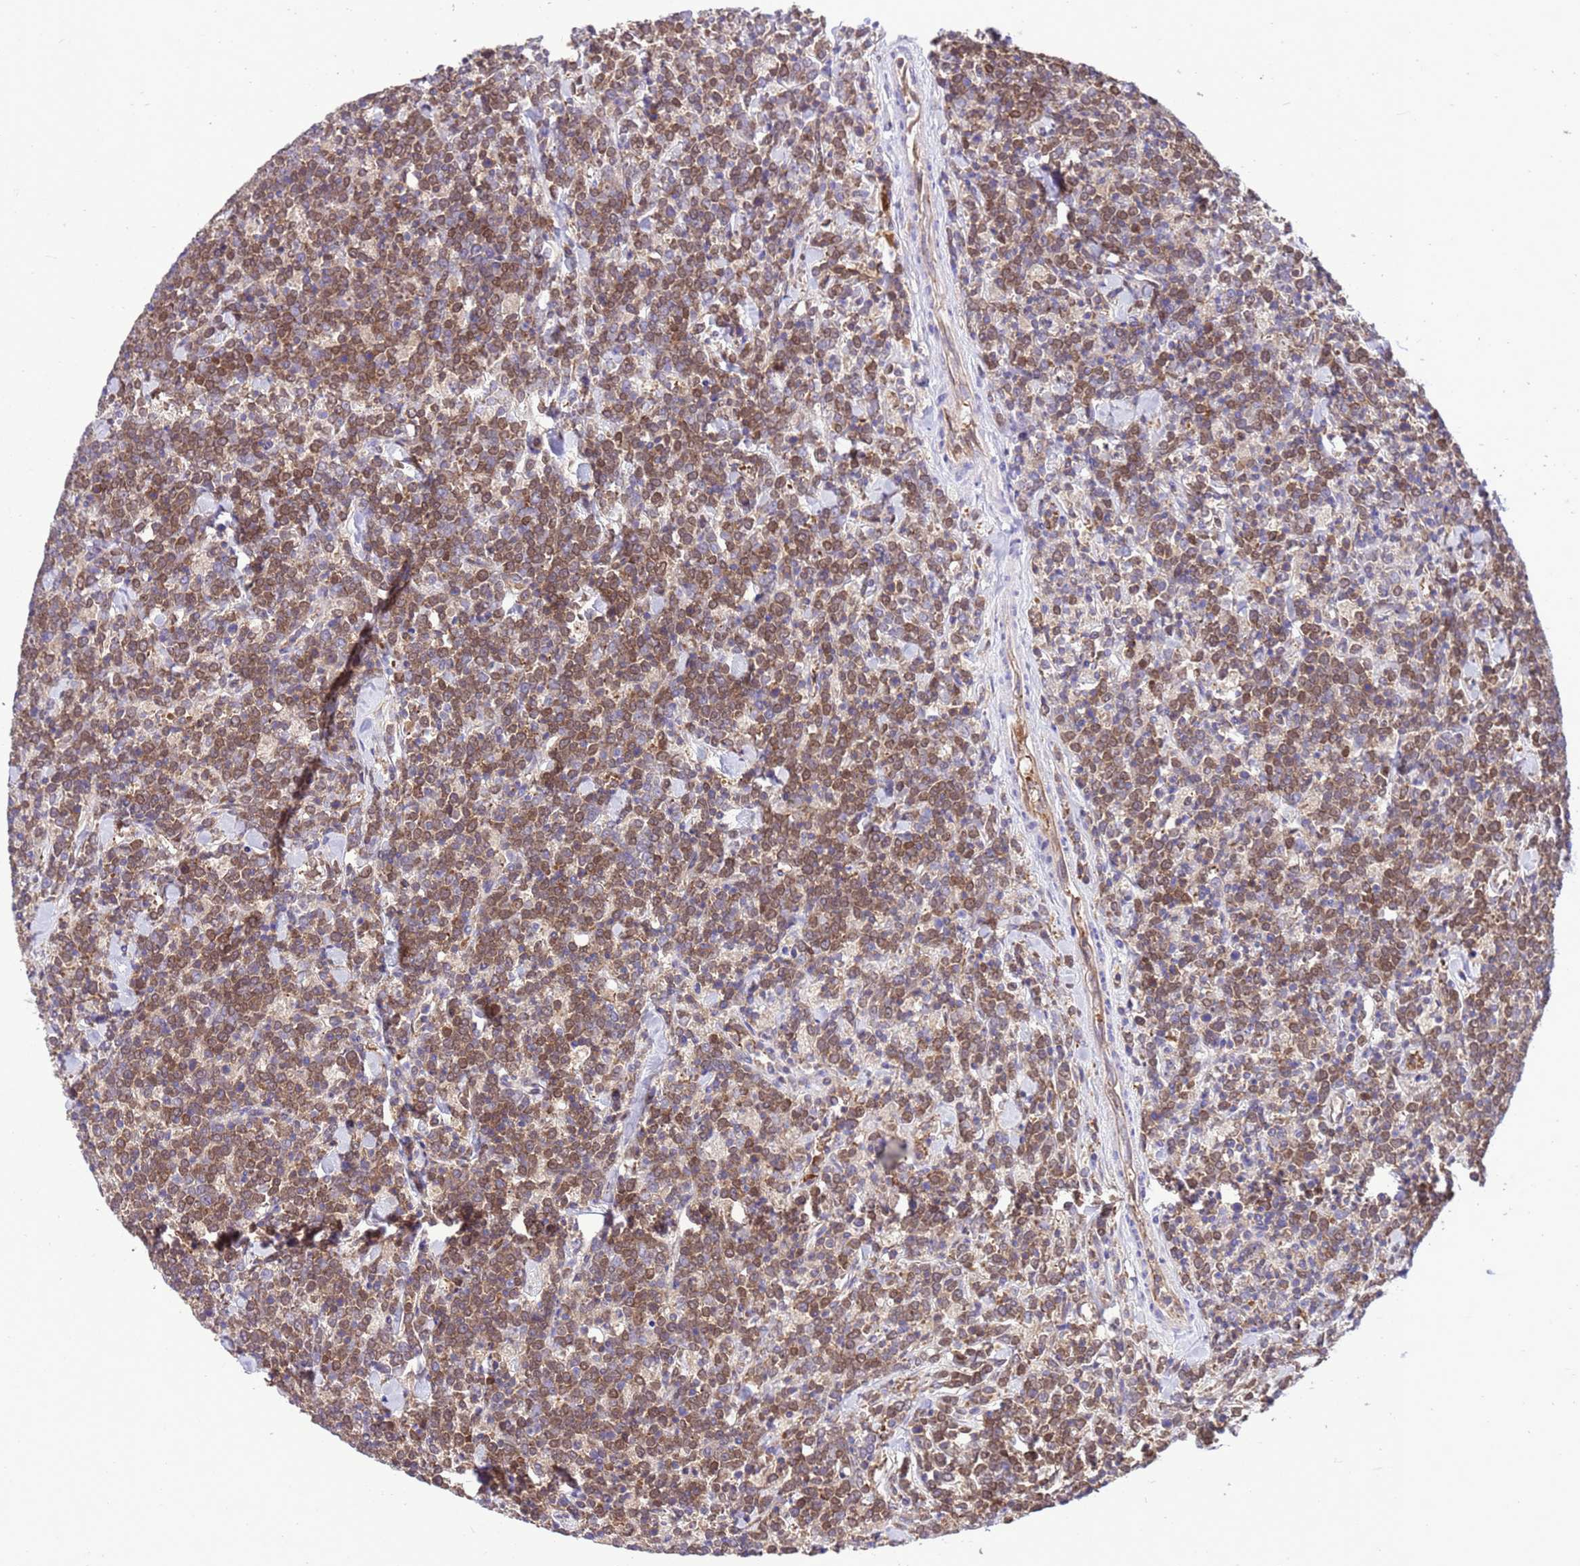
{"staining": {"intensity": "moderate", "quantity": ">75%", "location": "cytoplasmic/membranous"}, "tissue": "lymphoma", "cell_type": "Tumor cells", "image_type": "cancer", "snomed": [{"axis": "morphology", "description": "Malignant lymphoma, non-Hodgkin's type, High grade"}, {"axis": "topography", "description": "Small intestine"}], "caption": "Immunohistochemical staining of lymphoma shows medium levels of moderate cytoplasmic/membranous protein positivity in approximately >75% of tumor cells. Using DAB (3,3'-diaminobenzidine) (brown) and hematoxylin (blue) stains, captured at high magnification using brightfield microscopy.", "gene": "RABEP2", "patient": {"sex": "male", "age": 8}}